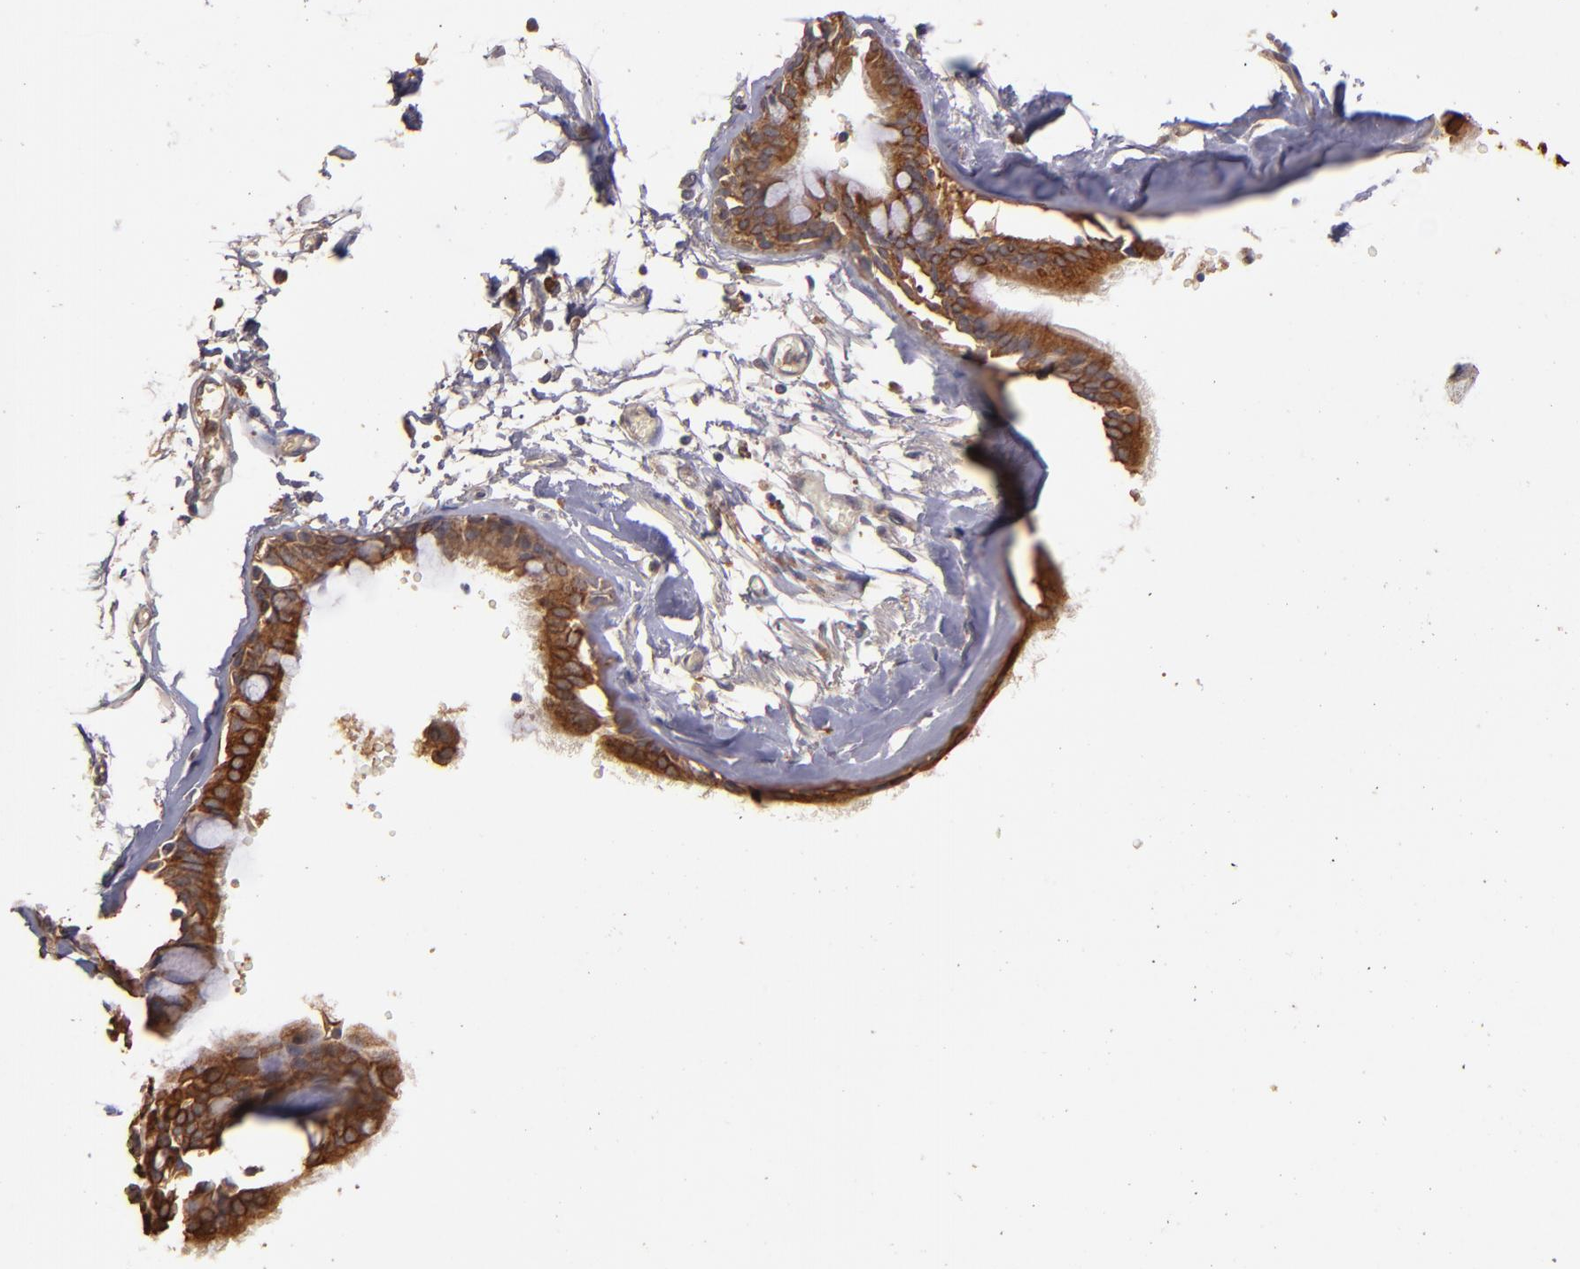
{"staining": {"intensity": "moderate", "quantity": ">75%", "location": "cytoplasmic/membranous"}, "tissue": "bronchus", "cell_type": "Respiratory epithelial cells", "image_type": "normal", "snomed": [{"axis": "morphology", "description": "Normal tissue, NOS"}, {"axis": "topography", "description": "Bronchus"}, {"axis": "topography", "description": "Lung"}], "caption": "High-power microscopy captured an immunohistochemistry image of unremarkable bronchus, revealing moderate cytoplasmic/membranous expression in approximately >75% of respiratory epithelial cells. The staining was performed using DAB (3,3'-diaminobenzidine) to visualize the protein expression in brown, while the nuclei were stained in blue with hematoxylin (Magnification: 20x).", "gene": "SRRD", "patient": {"sex": "female", "age": 56}}